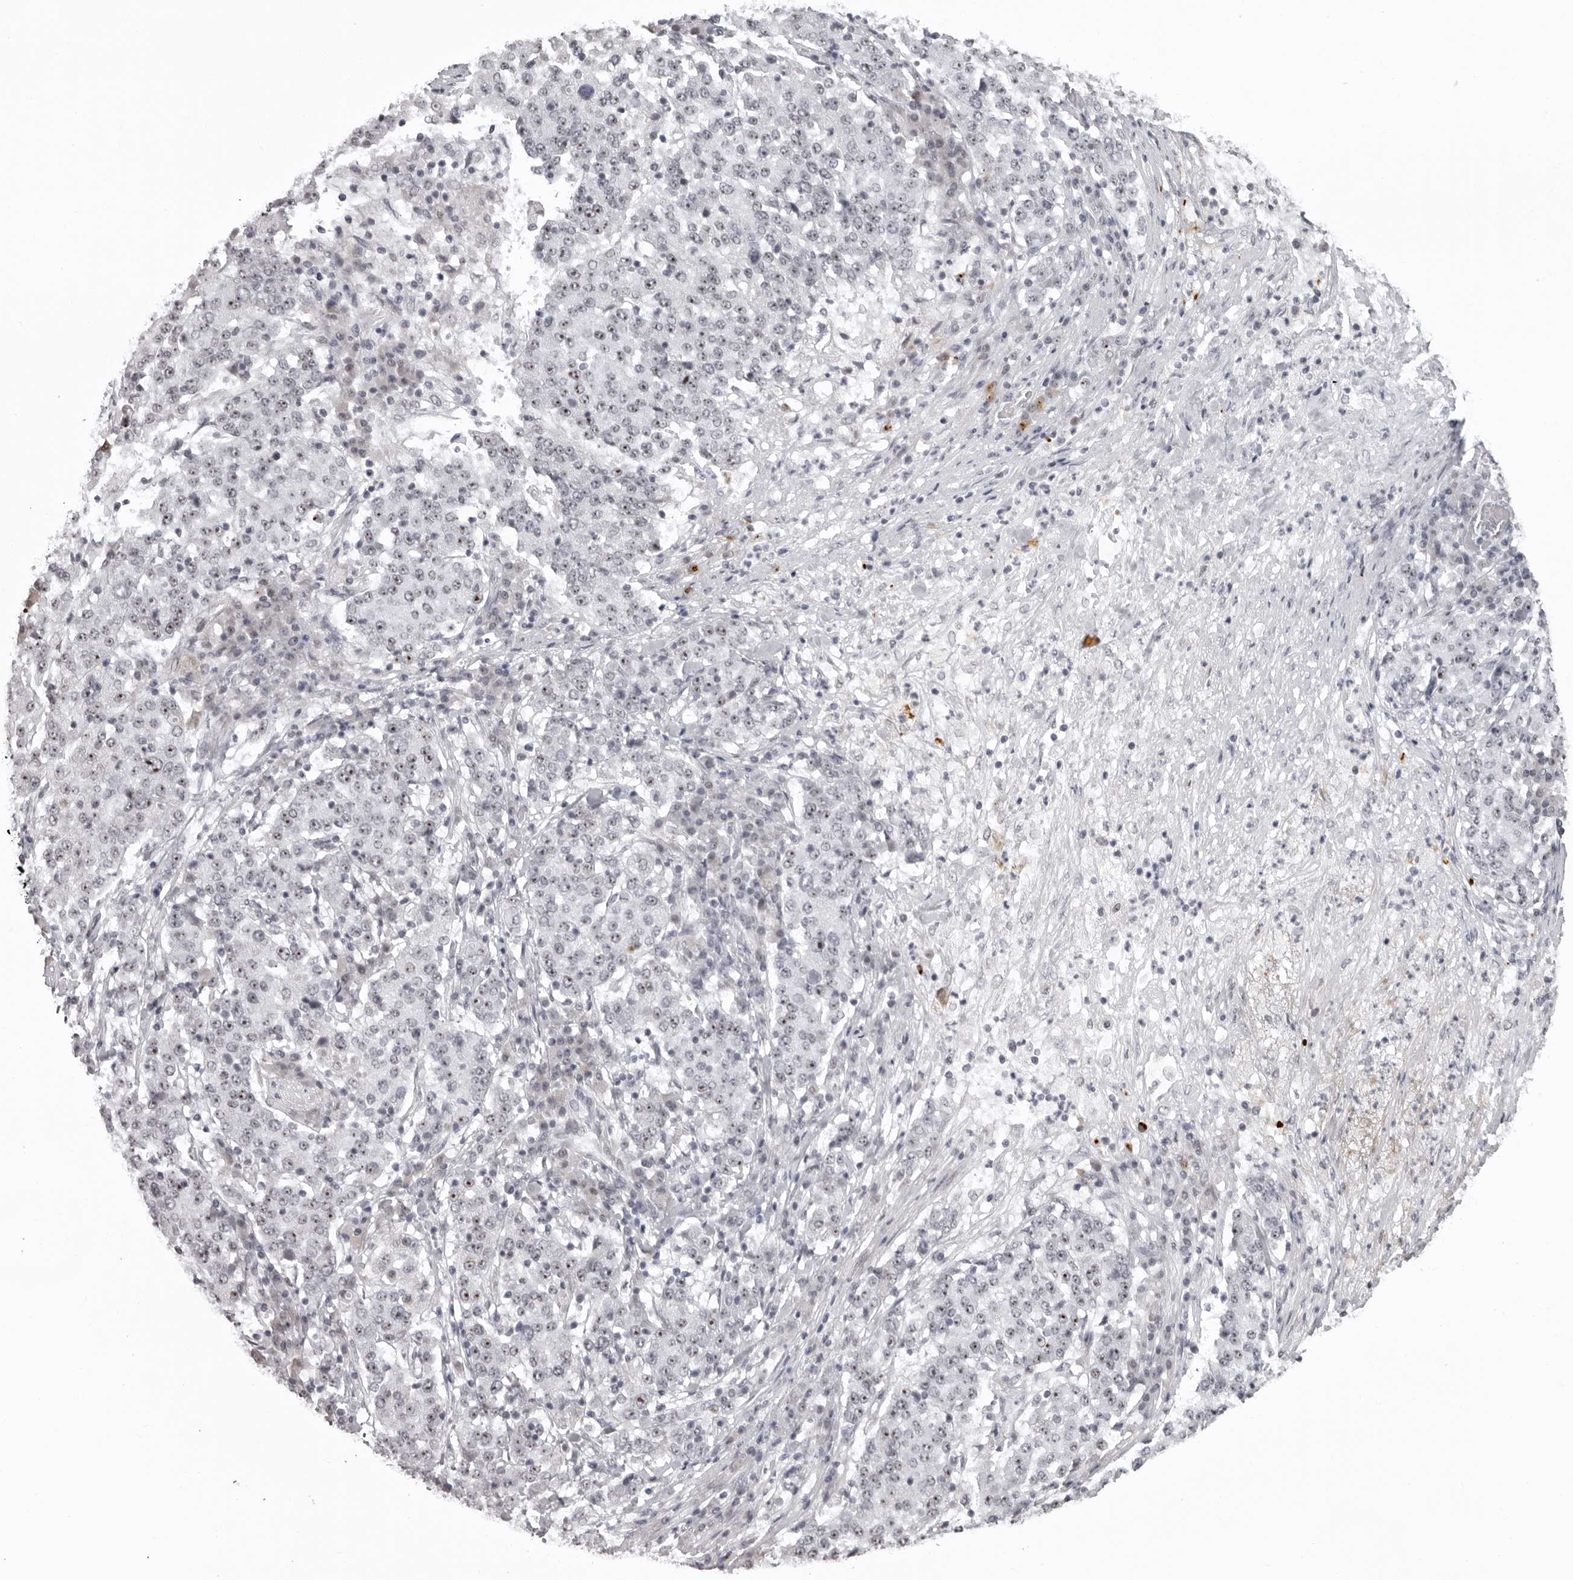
{"staining": {"intensity": "moderate", "quantity": "25%-75%", "location": "nuclear"}, "tissue": "stomach cancer", "cell_type": "Tumor cells", "image_type": "cancer", "snomed": [{"axis": "morphology", "description": "Adenocarcinoma, NOS"}, {"axis": "topography", "description": "Stomach"}], "caption": "Stomach cancer (adenocarcinoma) stained with a brown dye reveals moderate nuclear positive staining in approximately 25%-75% of tumor cells.", "gene": "HELZ", "patient": {"sex": "male", "age": 59}}